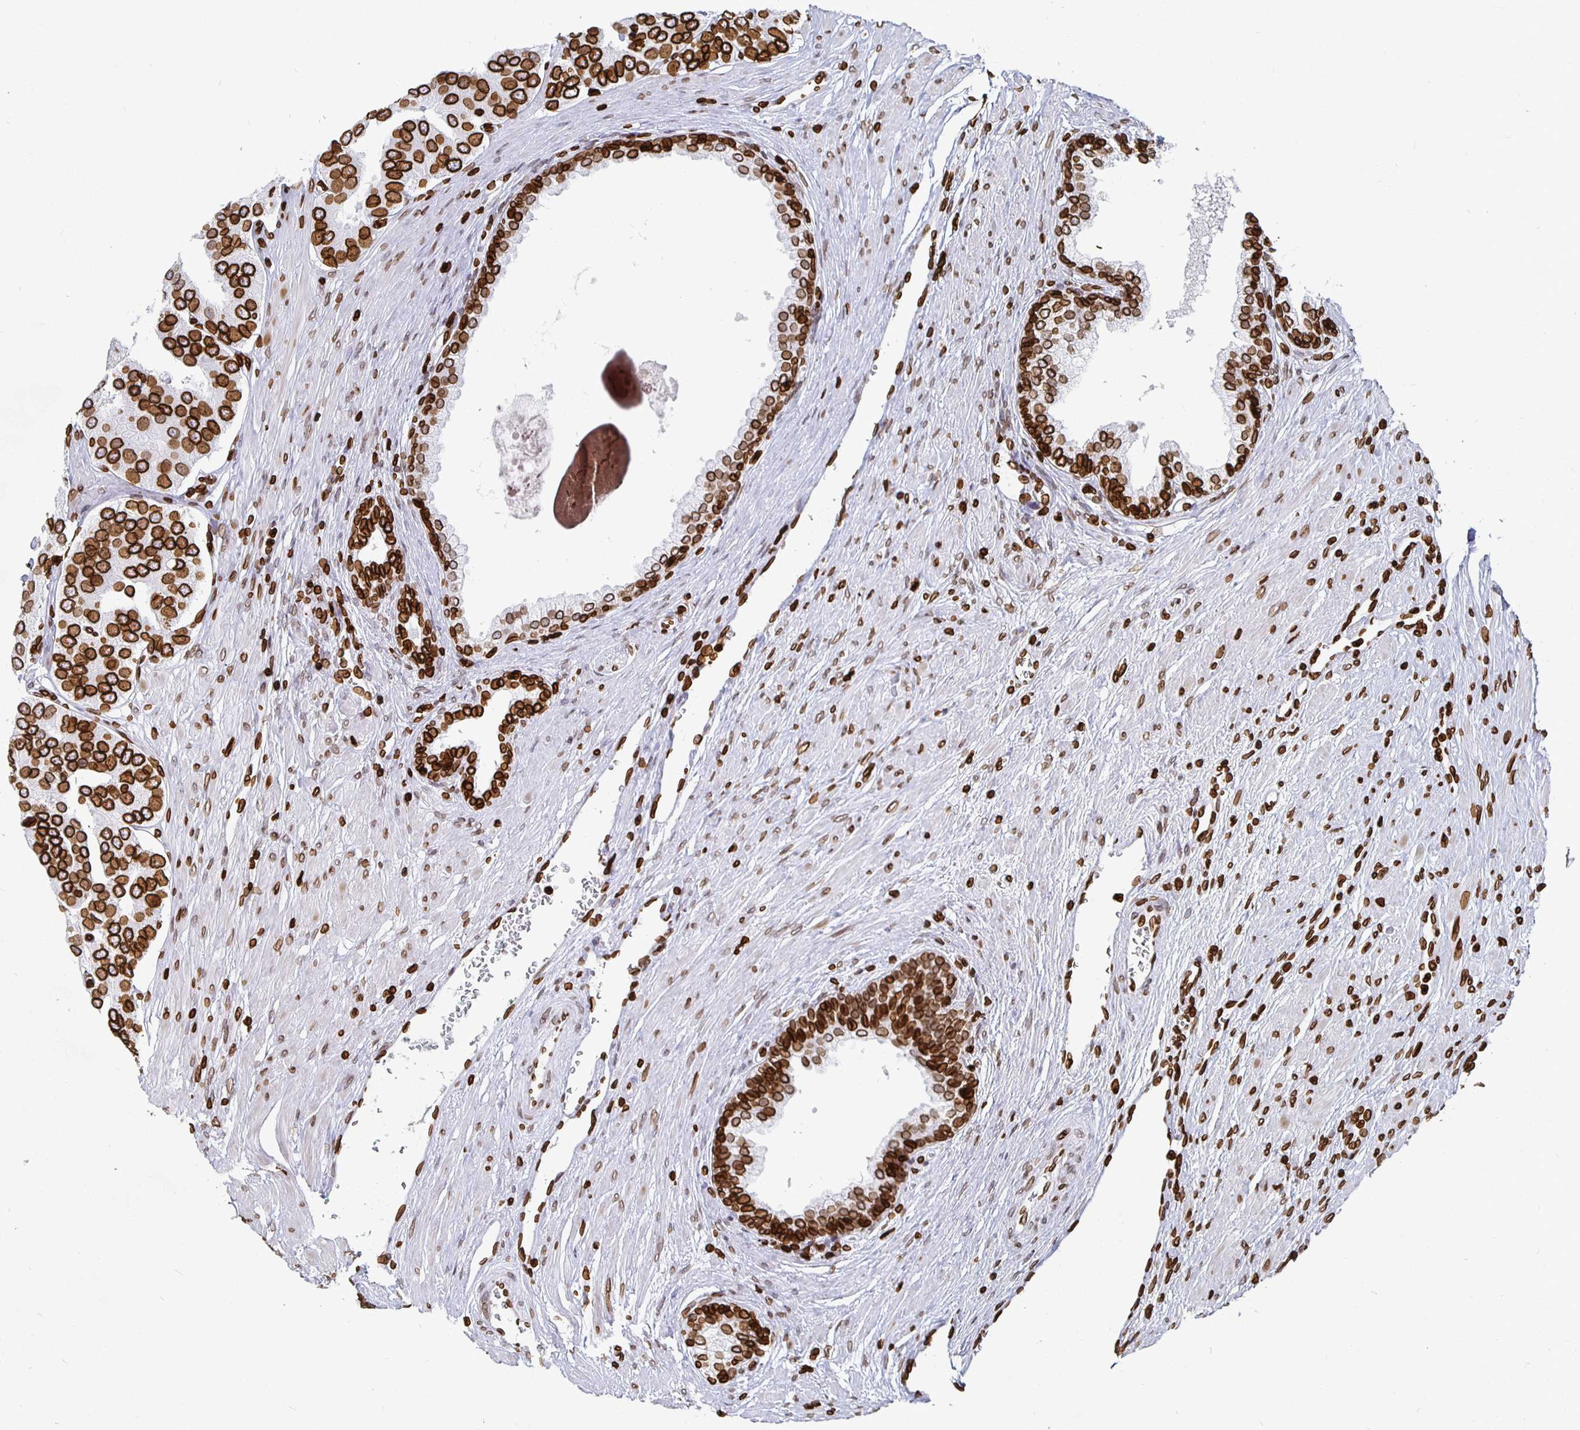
{"staining": {"intensity": "strong", "quantity": ">75%", "location": "cytoplasmic/membranous,nuclear"}, "tissue": "prostate cancer", "cell_type": "Tumor cells", "image_type": "cancer", "snomed": [{"axis": "morphology", "description": "Adenocarcinoma, High grade"}, {"axis": "topography", "description": "Prostate"}], "caption": "Immunohistochemical staining of human prostate cancer shows high levels of strong cytoplasmic/membranous and nuclear protein positivity in approximately >75% of tumor cells.", "gene": "LMNB1", "patient": {"sex": "male", "age": 58}}